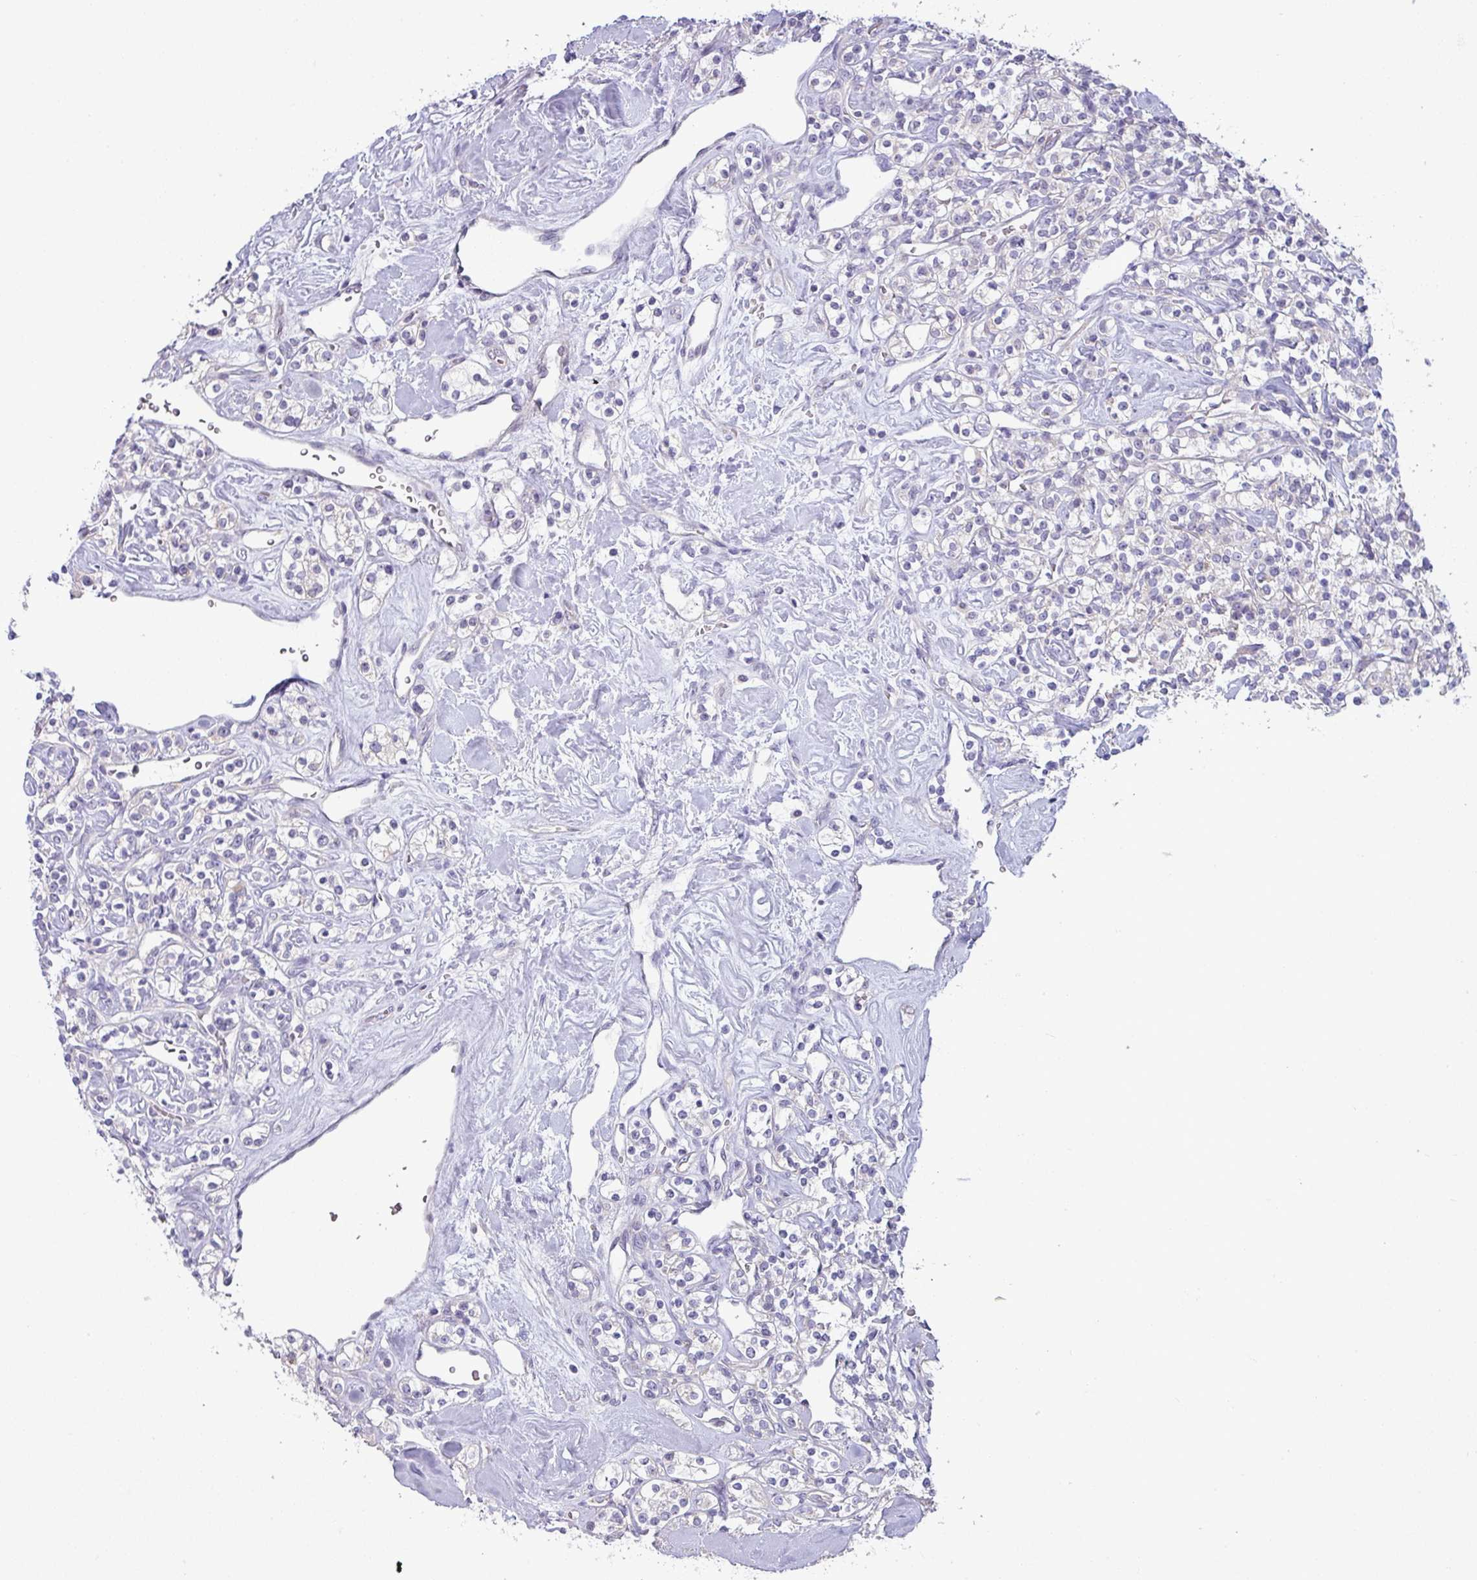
{"staining": {"intensity": "negative", "quantity": "none", "location": "none"}, "tissue": "renal cancer", "cell_type": "Tumor cells", "image_type": "cancer", "snomed": [{"axis": "morphology", "description": "Adenocarcinoma, NOS"}, {"axis": "topography", "description": "Kidney"}], "caption": "Human adenocarcinoma (renal) stained for a protein using immunohistochemistry (IHC) reveals no expression in tumor cells.", "gene": "HBEGF", "patient": {"sex": "male", "age": 77}}